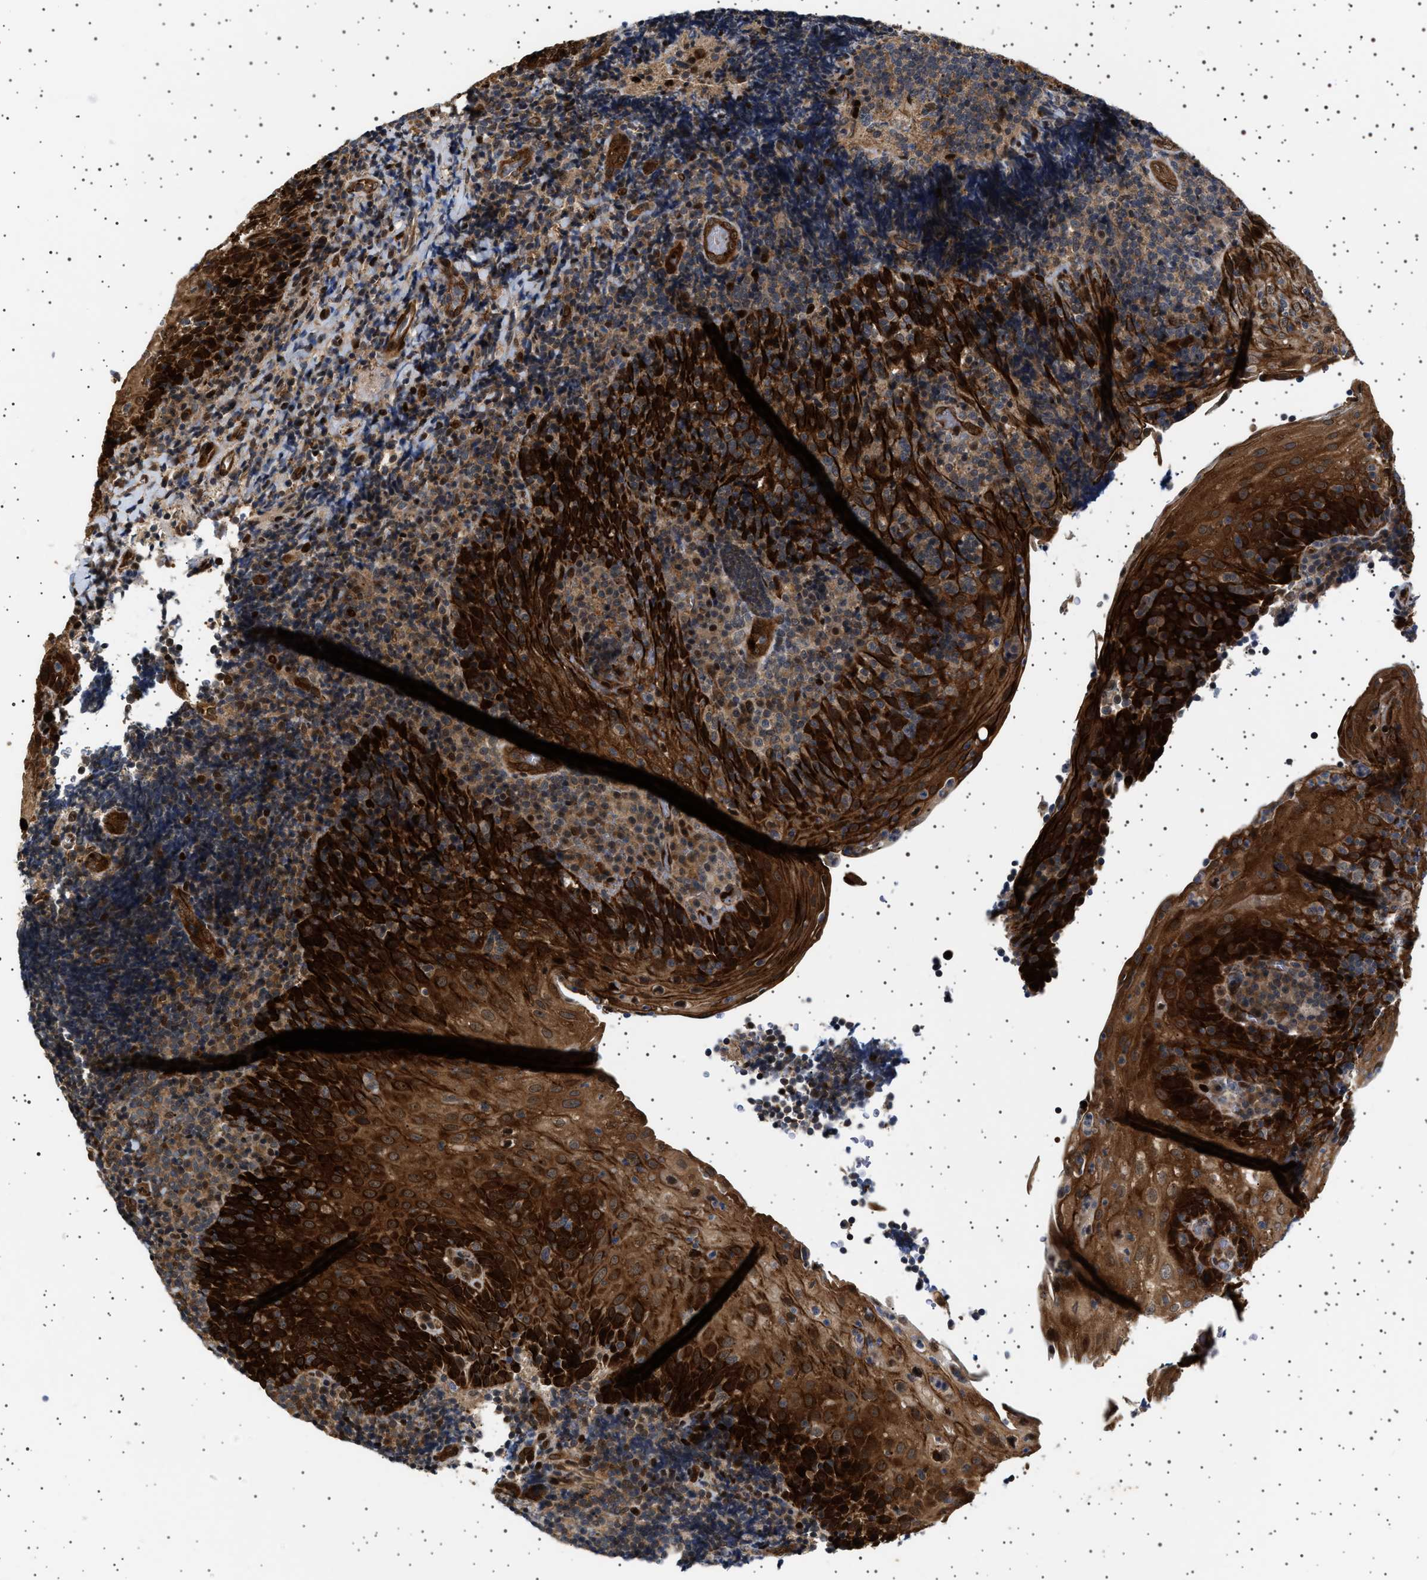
{"staining": {"intensity": "weak", "quantity": "<25%", "location": "cytoplasmic/membranous"}, "tissue": "tonsil", "cell_type": "Germinal center cells", "image_type": "normal", "snomed": [{"axis": "morphology", "description": "Normal tissue, NOS"}, {"axis": "topography", "description": "Tonsil"}], "caption": "IHC of benign human tonsil reveals no positivity in germinal center cells. The staining was performed using DAB to visualize the protein expression in brown, while the nuclei were stained in blue with hematoxylin (Magnification: 20x).", "gene": "BAG3", "patient": {"sex": "male", "age": 37}}